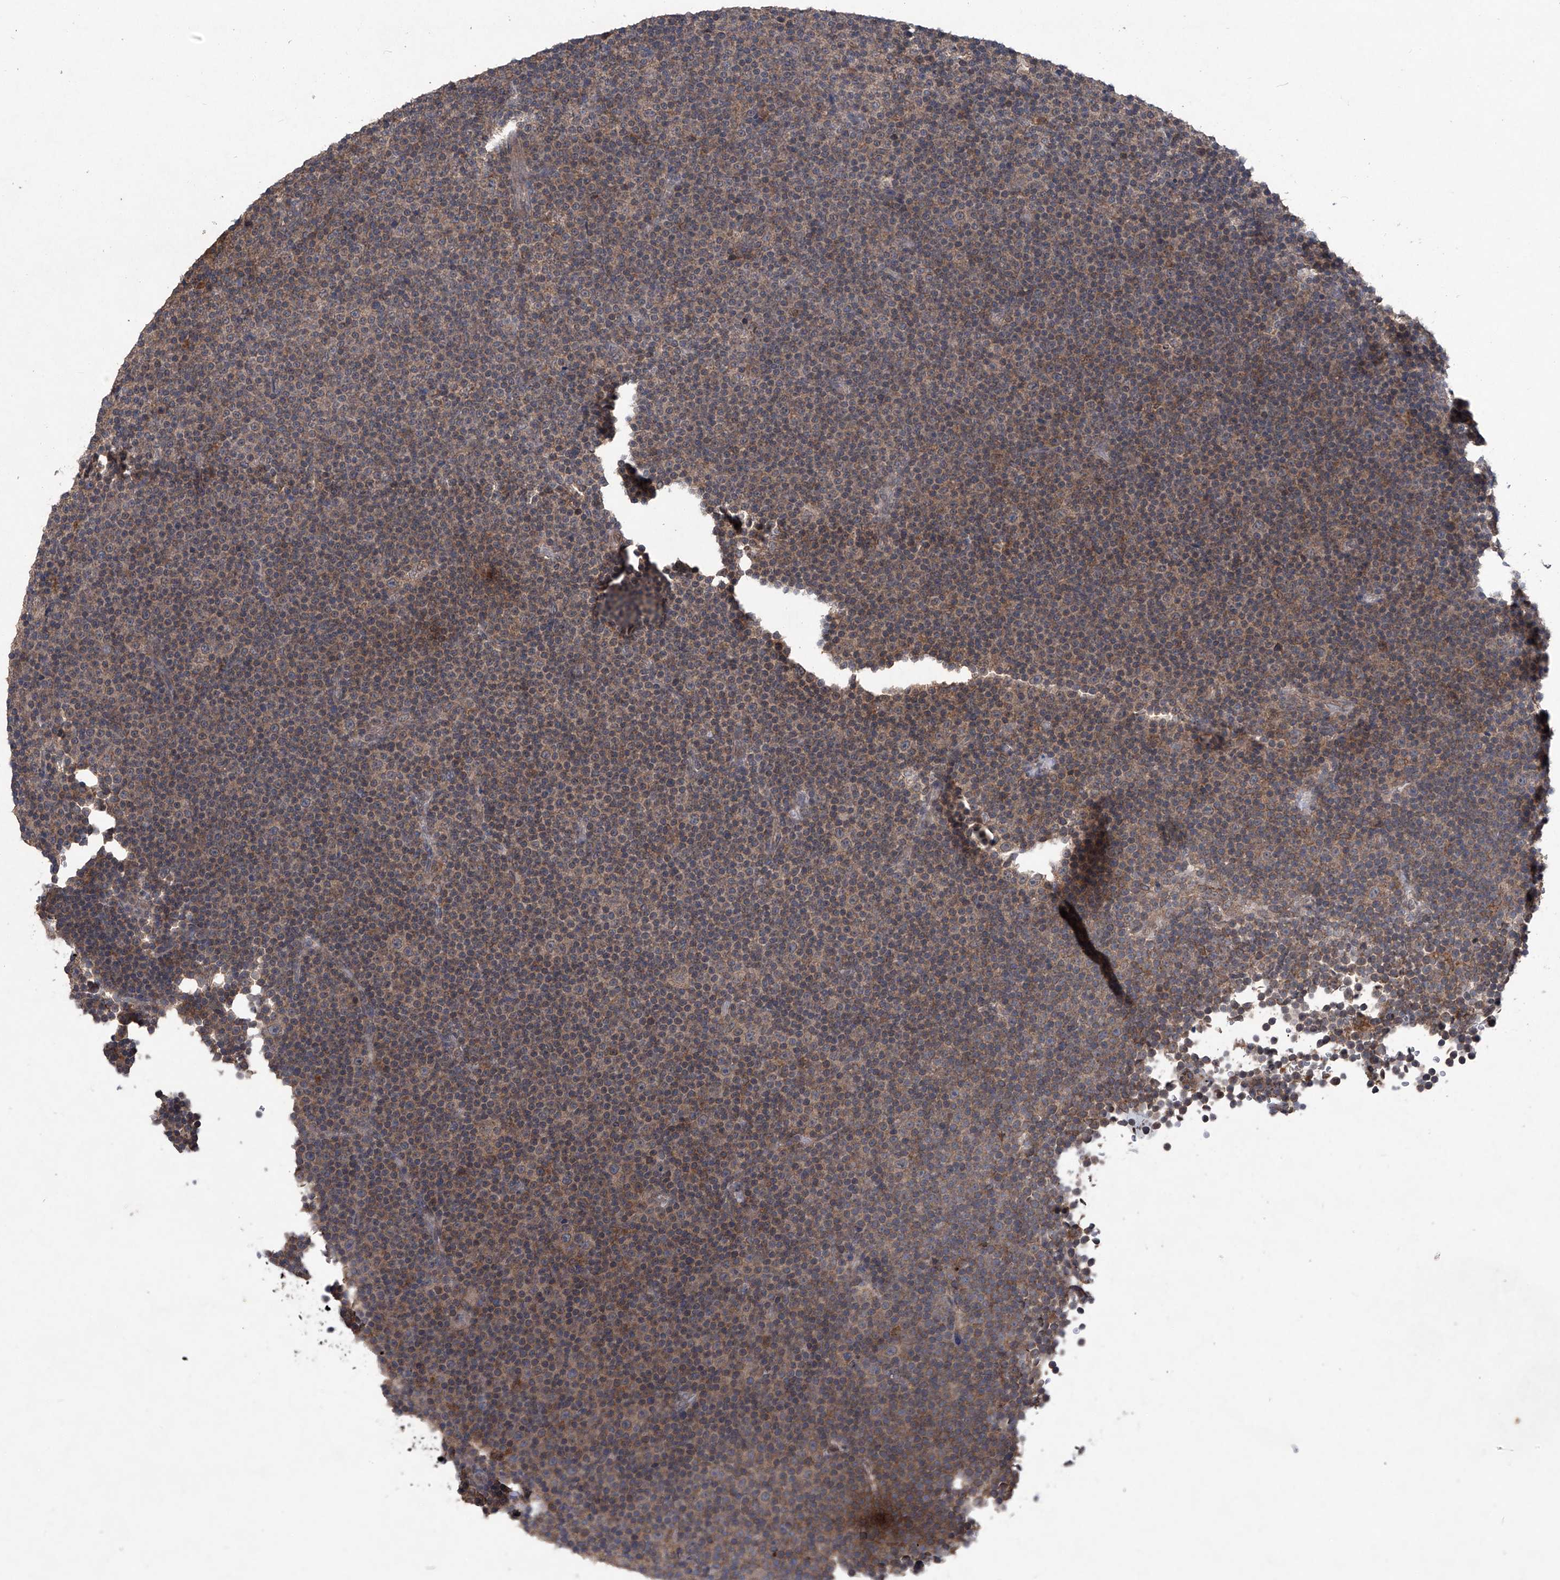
{"staining": {"intensity": "weak", "quantity": ">75%", "location": "cytoplasmic/membranous"}, "tissue": "lymphoma", "cell_type": "Tumor cells", "image_type": "cancer", "snomed": [{"axis": "morphology", "description": "Malignant lymphoma, non-Hodgkin's type, Low grade"}, {"axis": "topography", "description": "Lymph node"}], "caption": "Protein expression analysis of human lymphoma reveals weak cytoplasmic/membranous expression in approximately >75% of tumor cells. Nuclei are stained in blue.", "gene": "SUMF2", "patient": {"sex": "female", "age": 67}}